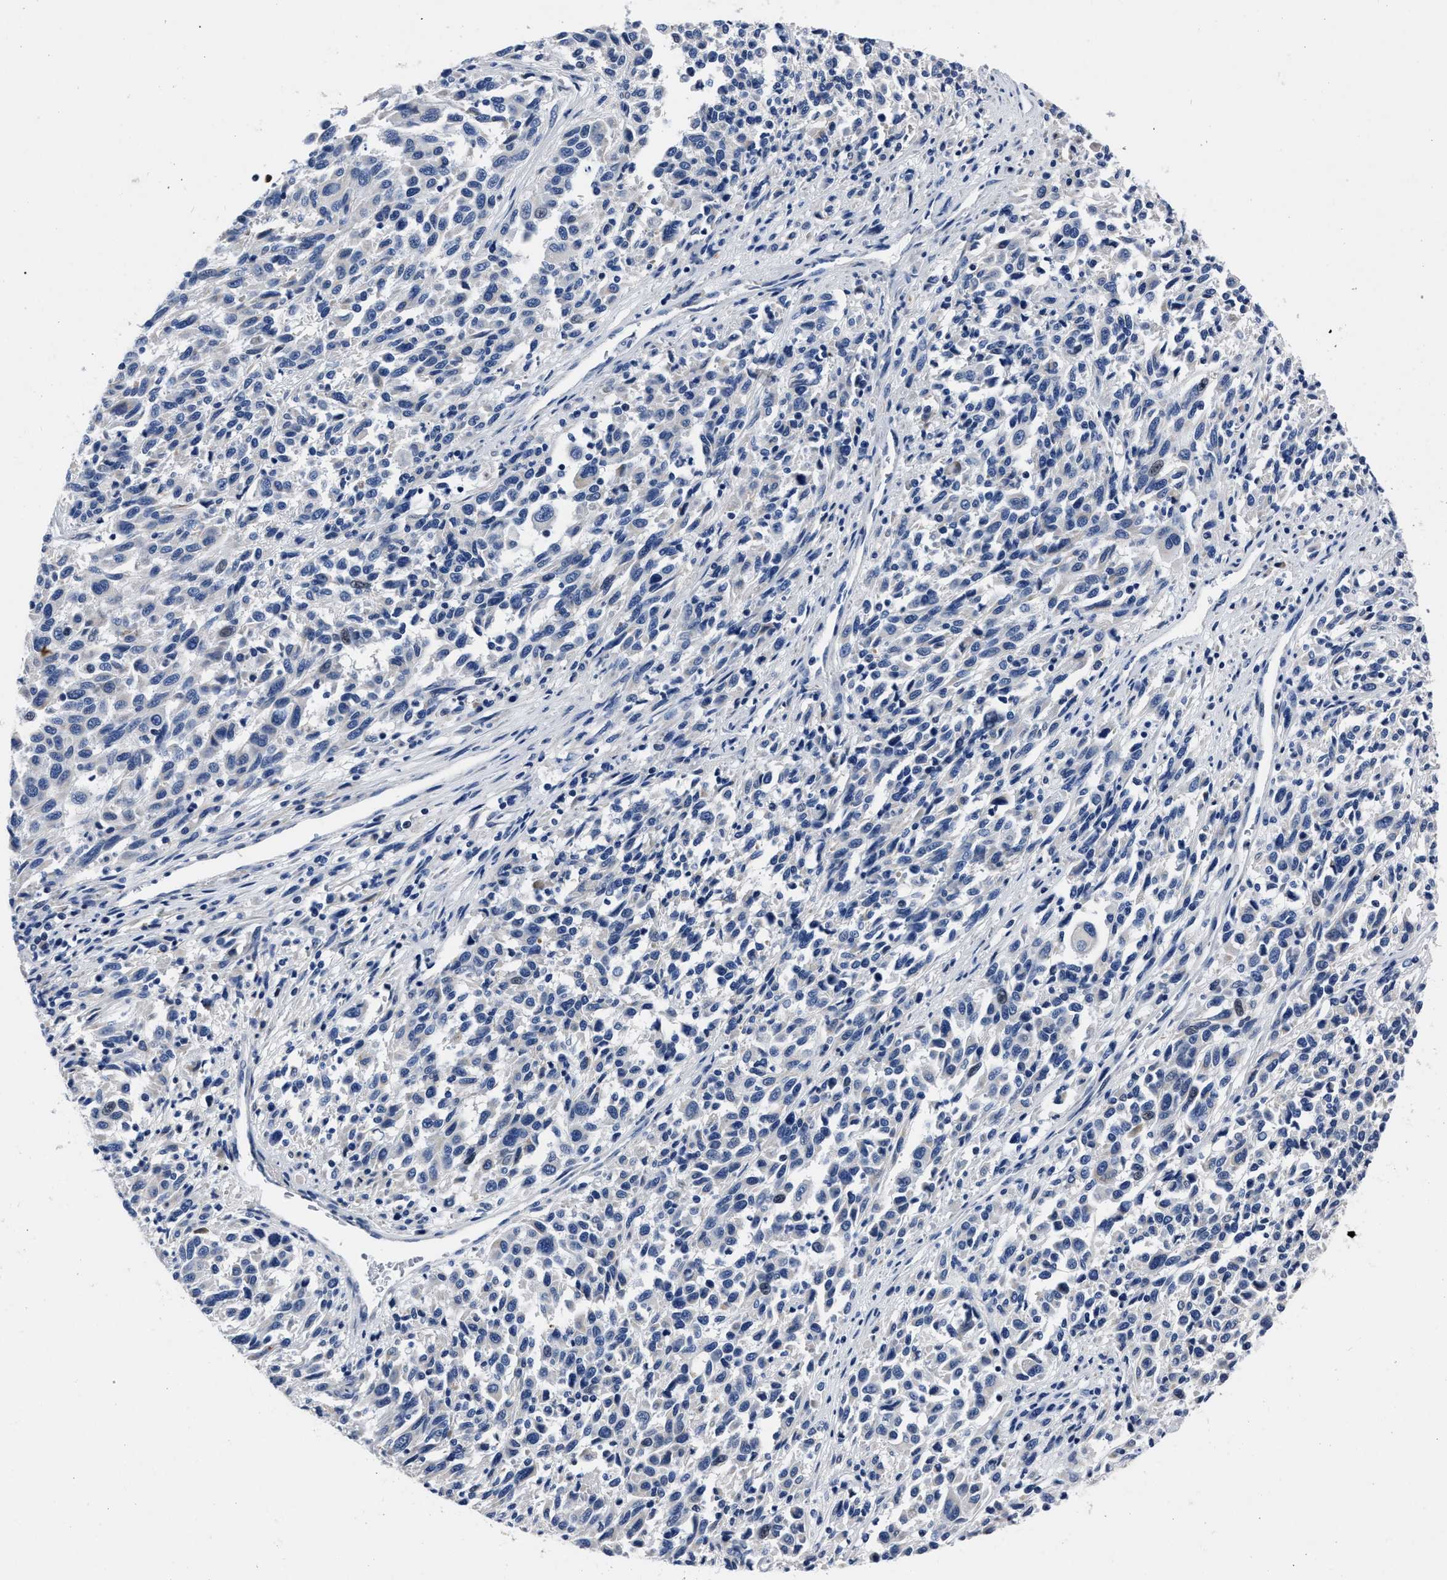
{"staining": {"intensity": "negative", "quantity": "none", "location": "none"}, "tissue": "melanoma", "cell_type": "Tumor cells", "image_type": "cancer", "snomed": [{"axis": "morphology", "description": "Malignant melanoma, Metastatic site"}, {"axis": "topography", "description": "Lymph node"}], "caption": "A micrograph of melanoma stained for a protein exhibits no brown staining in tumor cells.", "gene": "MOV10L1", "patient": {"sex": "male", "age": 61}}